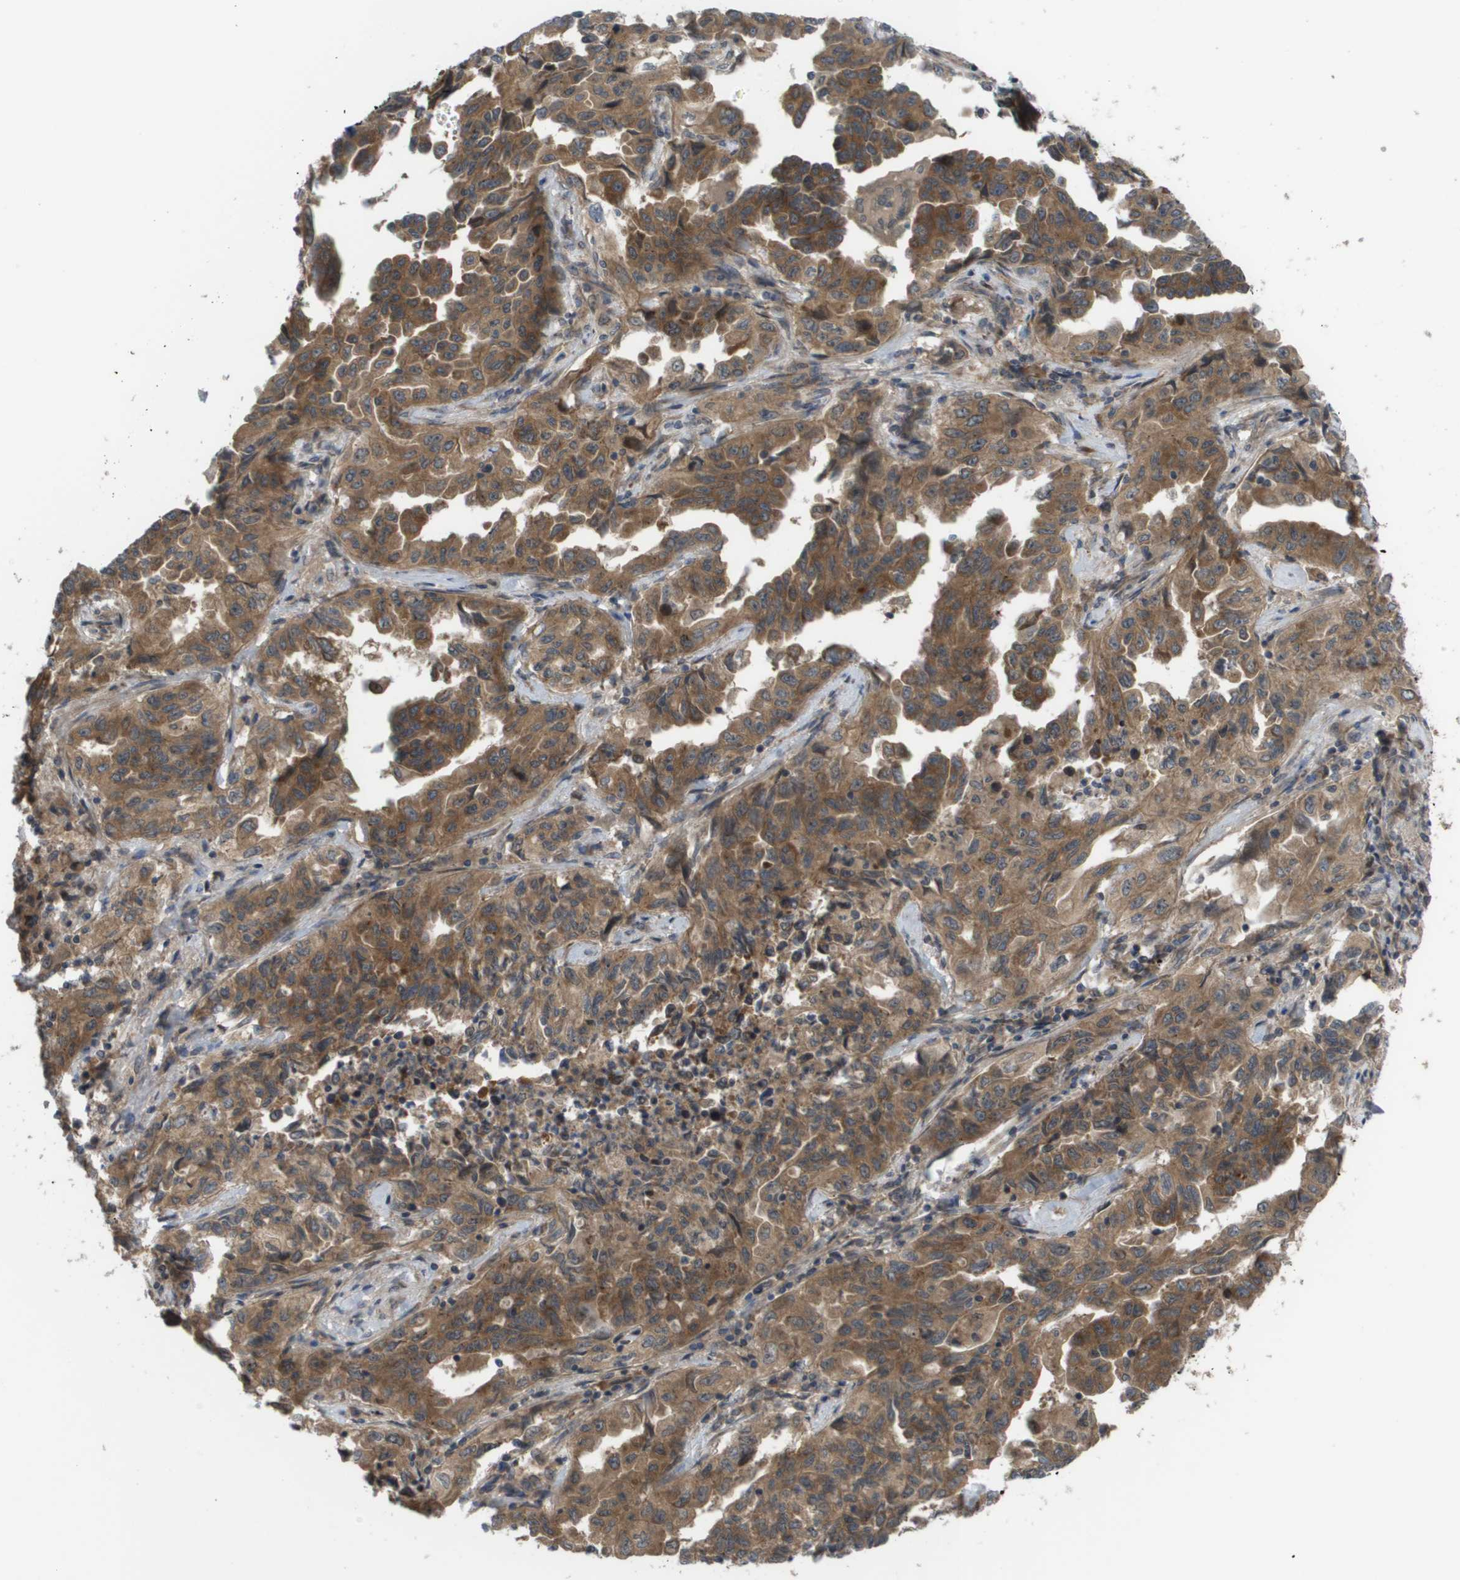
{"staining": {"intensity": "moderate", "quantity": ">75%", "location": "cytoplasmic/membranous"}, "tissue": "lung cancer", "cell_type": "Tumor cells", "image_type": "cancer", "snomed": [{"axis": "morphology", "description": "Adenocarcinoma, NOS"}, {"axis": "topography", "description": "Lung"}], "caption": "Protein expression analysis of human lung adenocarcinoma reveals moderate cytoplasmic/membranous positivity in about >75% of tumor cells. (Brightfield microscopy of DAB IHC at high magnification).", "gene": "CTPS2", "patient": {"sex": "female", "age": 51}}